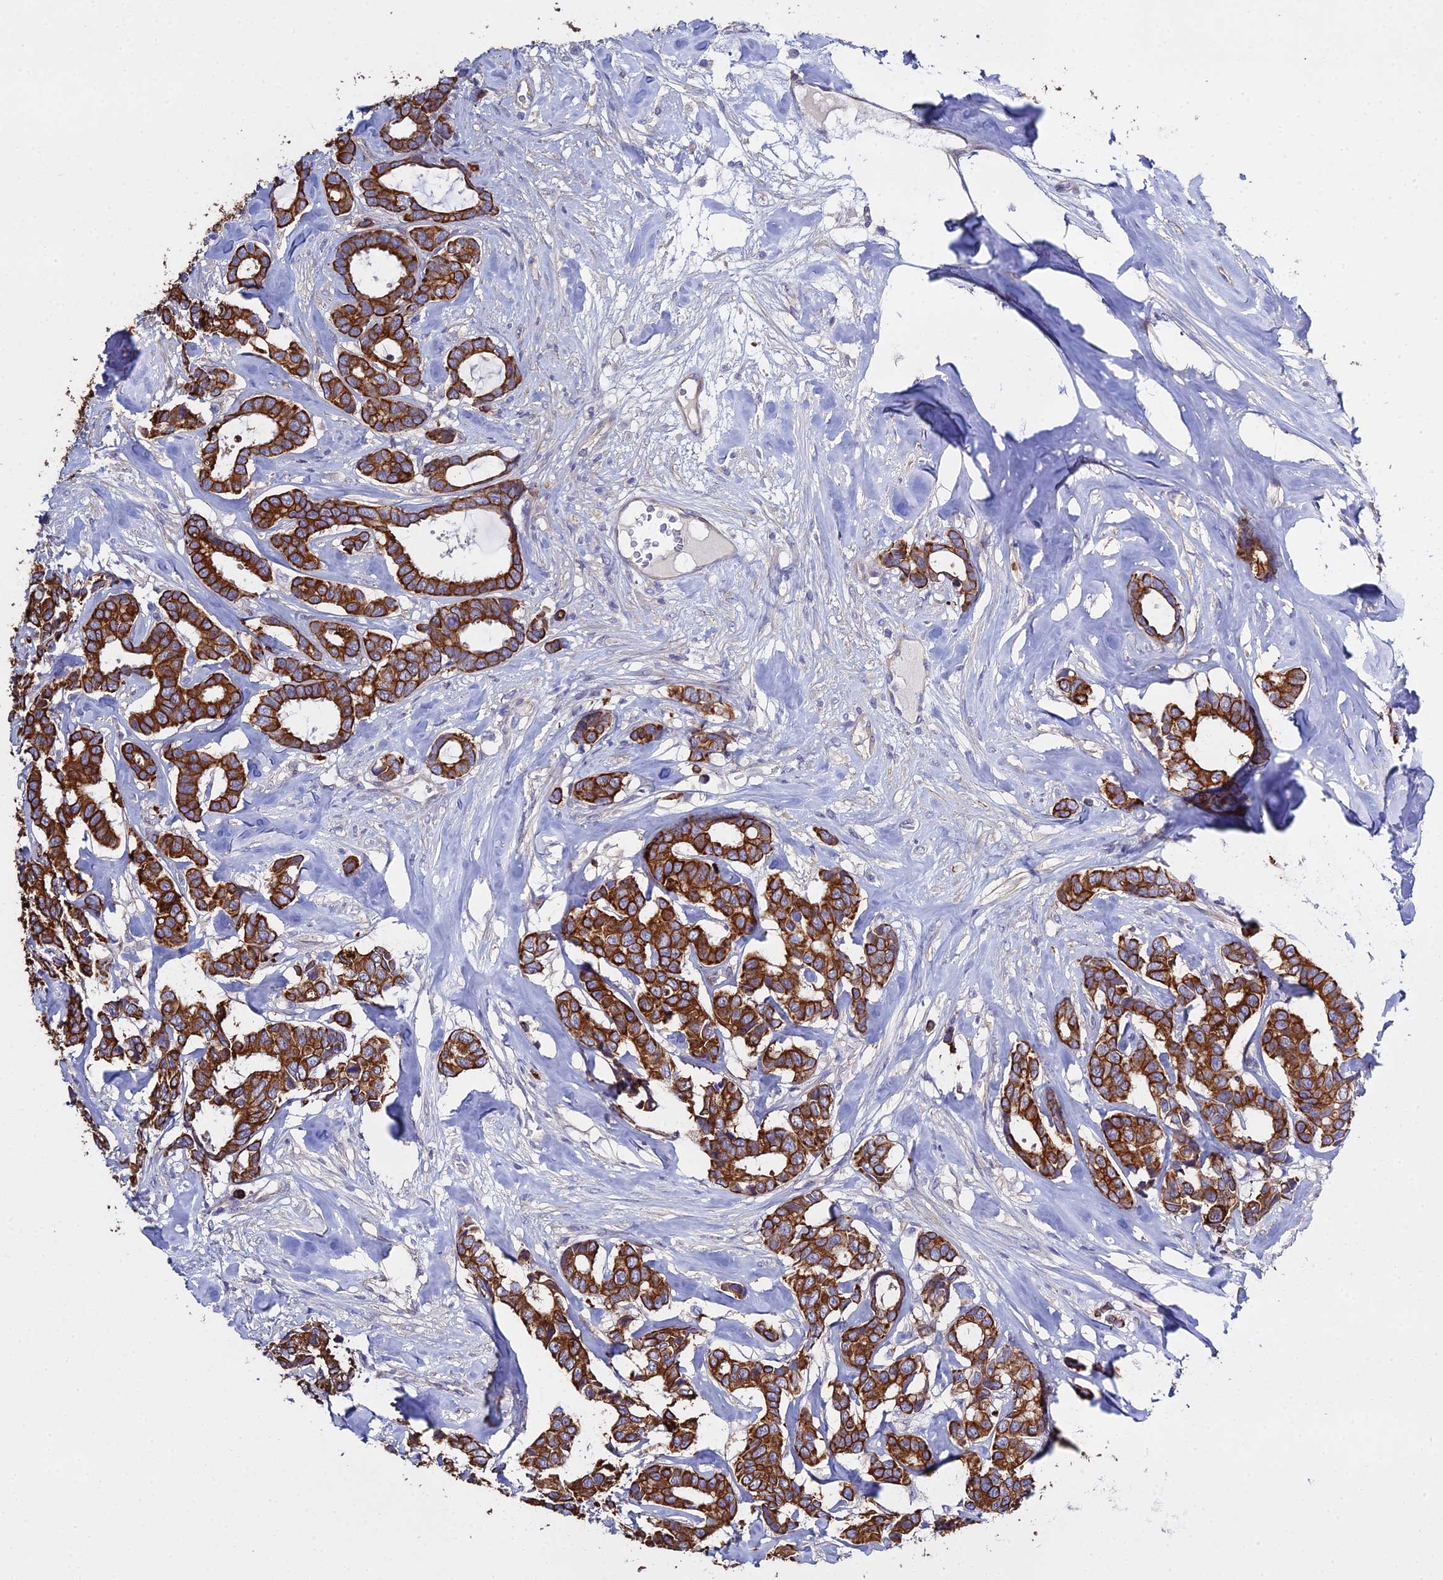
{"staining": {"intensity": "strong", "quantity": ">75%", "location": "cytoplasmic/membranous"}, "tissue": "breast cancer", "cell_type": "Tumor cells", "image_type": "cancer", "snomed": [{"axis": "morphology", "description": "Duct carcinoma"}, {"axis": "topography", "description": "Breast"}], "caption": "High-magnification brightfield microscopy of breast cancer (intraductal carcinoma) stained with DAB (3,3'-diaminobenzidine) (brown) and counterstained with hematoxylin (blue). tumor cells exhibit strong cytoplasmic/membranous expression is appreciated in about>75% of cells. The staining is performed using DAB (3,3'-diaminobenzidine) brown chromogen to label protein expression. The nuclei are counter-stained blue using hematoxylin.", "gene": "LZTS2", "patient": {"sex": "female", "age": 87}}